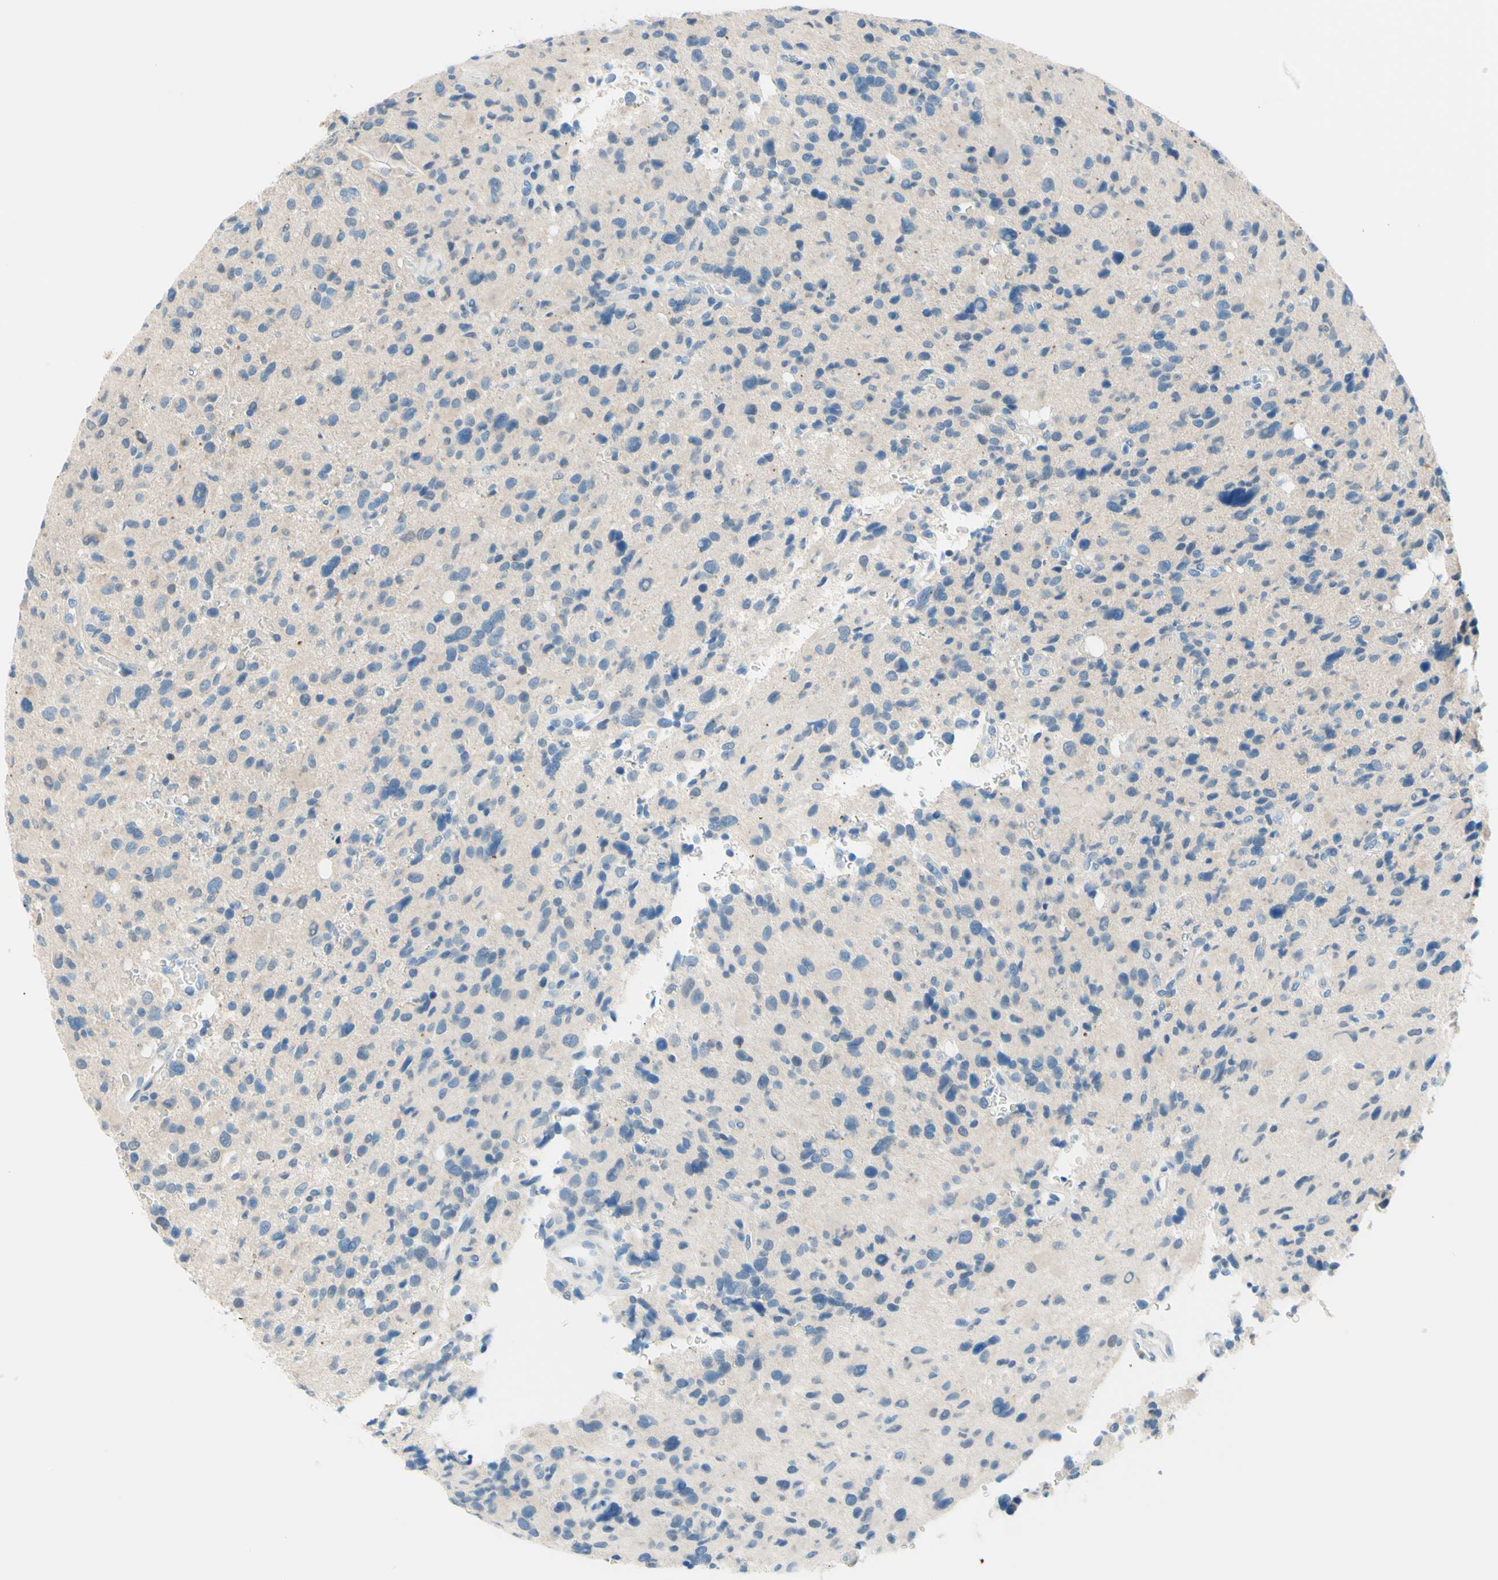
{"staining": {"intensity": "negative", "quantity": "none", "location": "none"}, "tissue": "glioma", "cell_type": "Tumor cells", "image_type": "cancer", "snomed": [{"axis": "morphology", "description": "Glioma, malignant, High grade"}, {"axis": "topography", "description": "Brain"}], "caption": "The micrograph displays no significant expression in tumor cells of malignant high-grade glioma. (DAB immunohistochemistry (IHC) visualized using brightfield microscopy, high magnification).", "gene": "PASD1", "patient": {"sex": "male", "age": 48}}